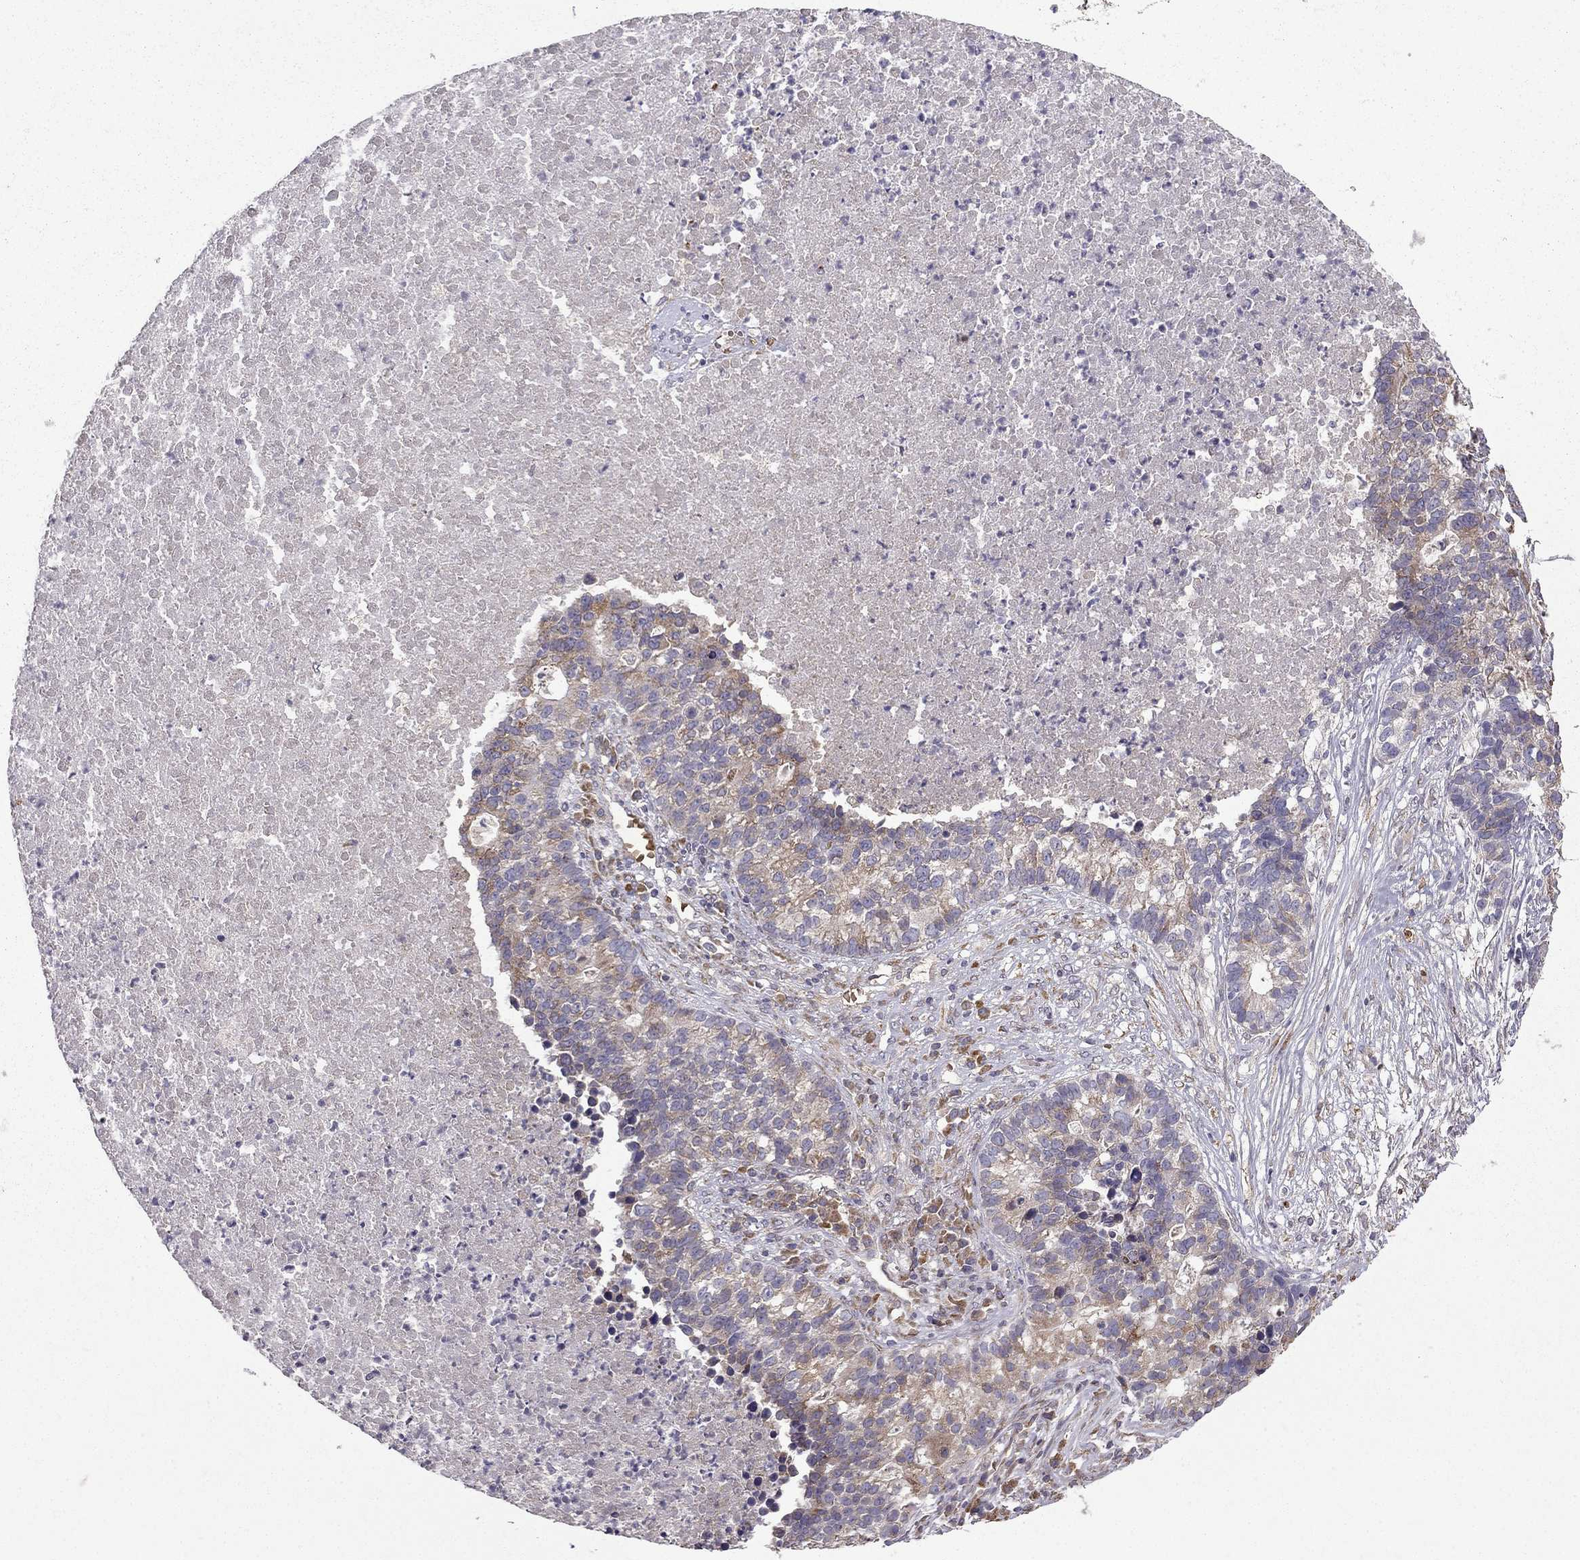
{"staining": {"intensity": "weak", "quantity": "25%-75%", "location": "cytoplasmic/membranous"}, "tissue": "lung cancer", "cell_type": "Tumor cells", "image_type": "cancer", "snomed": [{"axis": "morphology", "description": "Adenocarcinoma, NOS"}, {"axis": "topography", "description": "Lung"}], "caption": "There is low levels of weak cytoplasmic/membranous staining in tumor cells of lung cancer (adenocarcinoma), as demonstrated by immunohistochemical staining (brown color).", "gene": "B4GALT7", "patient": {"sex": "male", "age": 57}}